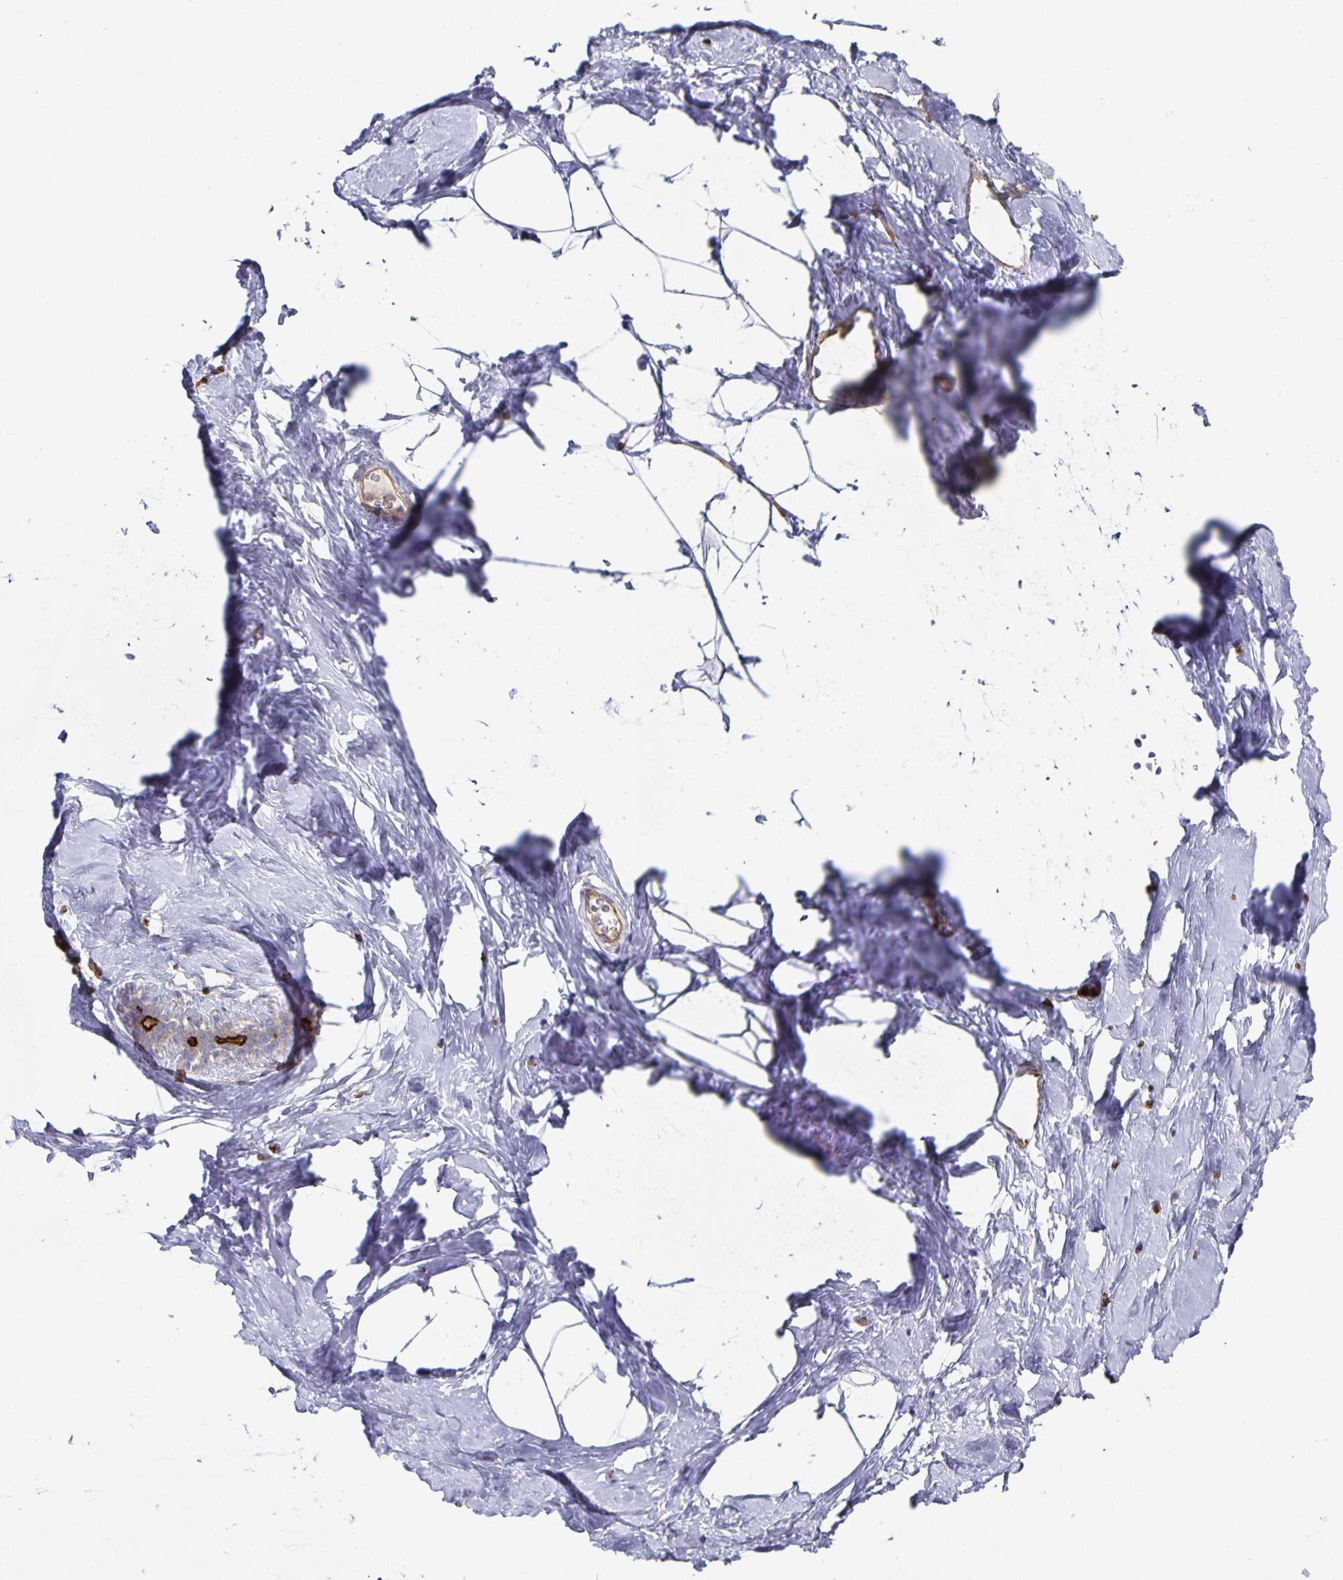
{"staining": {"intensity": "negative", "quantity": "none", "location": "none"}, "tissue": "breast", "cell_type": "Adipocytes", "image_type": "normal", "snomed": [{"axis": "morphology", "description": "Normal tissue, NOS"}, {"axis": "topography", "description": "Breast"}], "caption": "Immunohistochemical staining of normal breast shows no significant positivity in adipocytes.", "gene": "PODXL", "patient": {"sex": "female", "age": 32}}